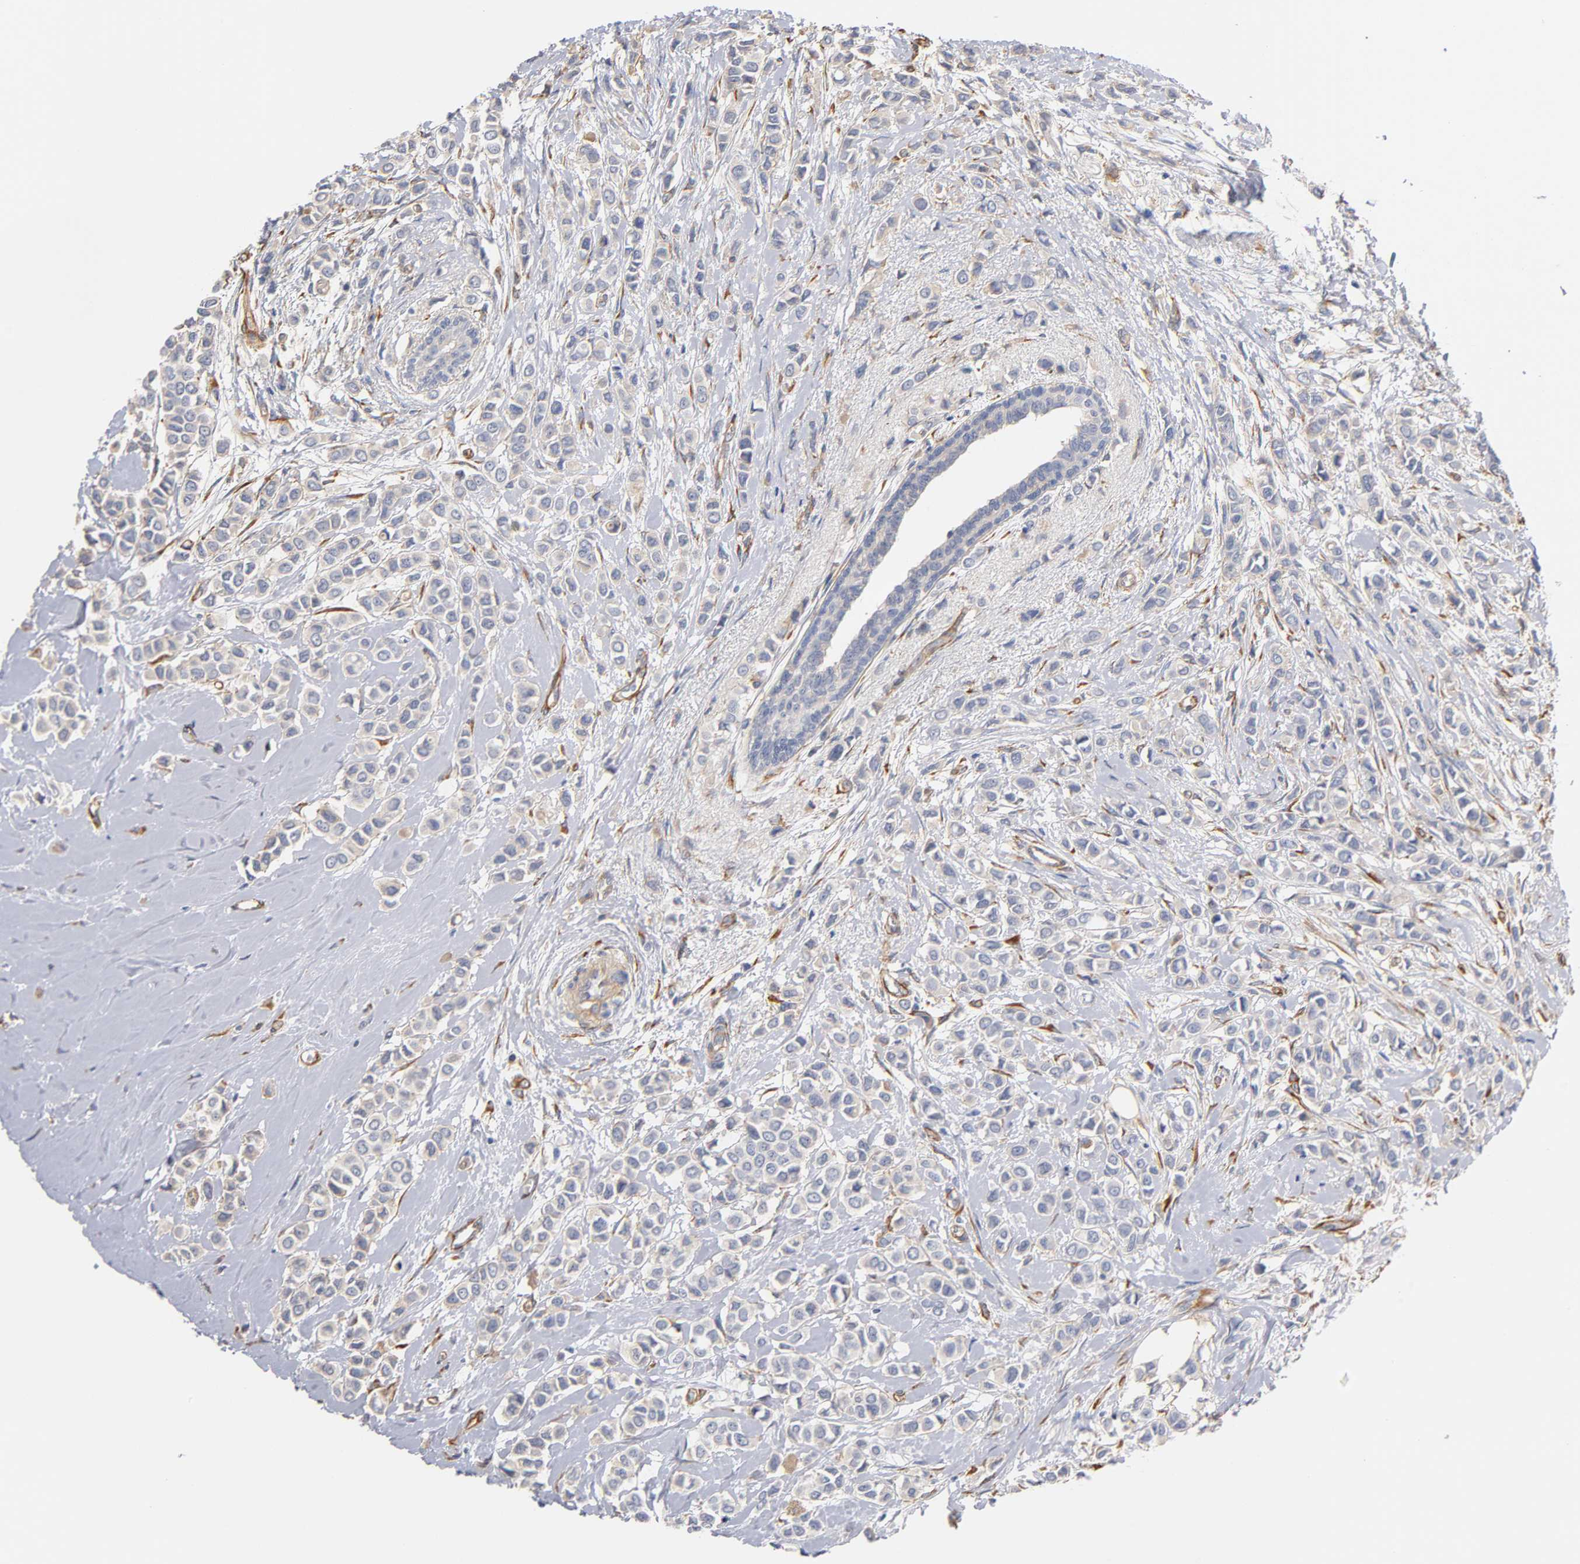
{"staining": {"intensity": "negative", "quantity": "none", "location": "none"}, "tissue": "breast cancer", "cell_type": "Tumor cells", "image_type": "cancer", "snomed": [{"axis": "morphology", "description": "Lobular carcinoma"}, {"axis": "topography", "description": "Breast"}], "caption": "Immunohistochemistry (IHC) photomicrograph of breast cancer stained for a protein (brown), which exhibits no staining in tumor cells.", "gene": "LAMB1", "patient": {"sex": "female", "age": 51}}